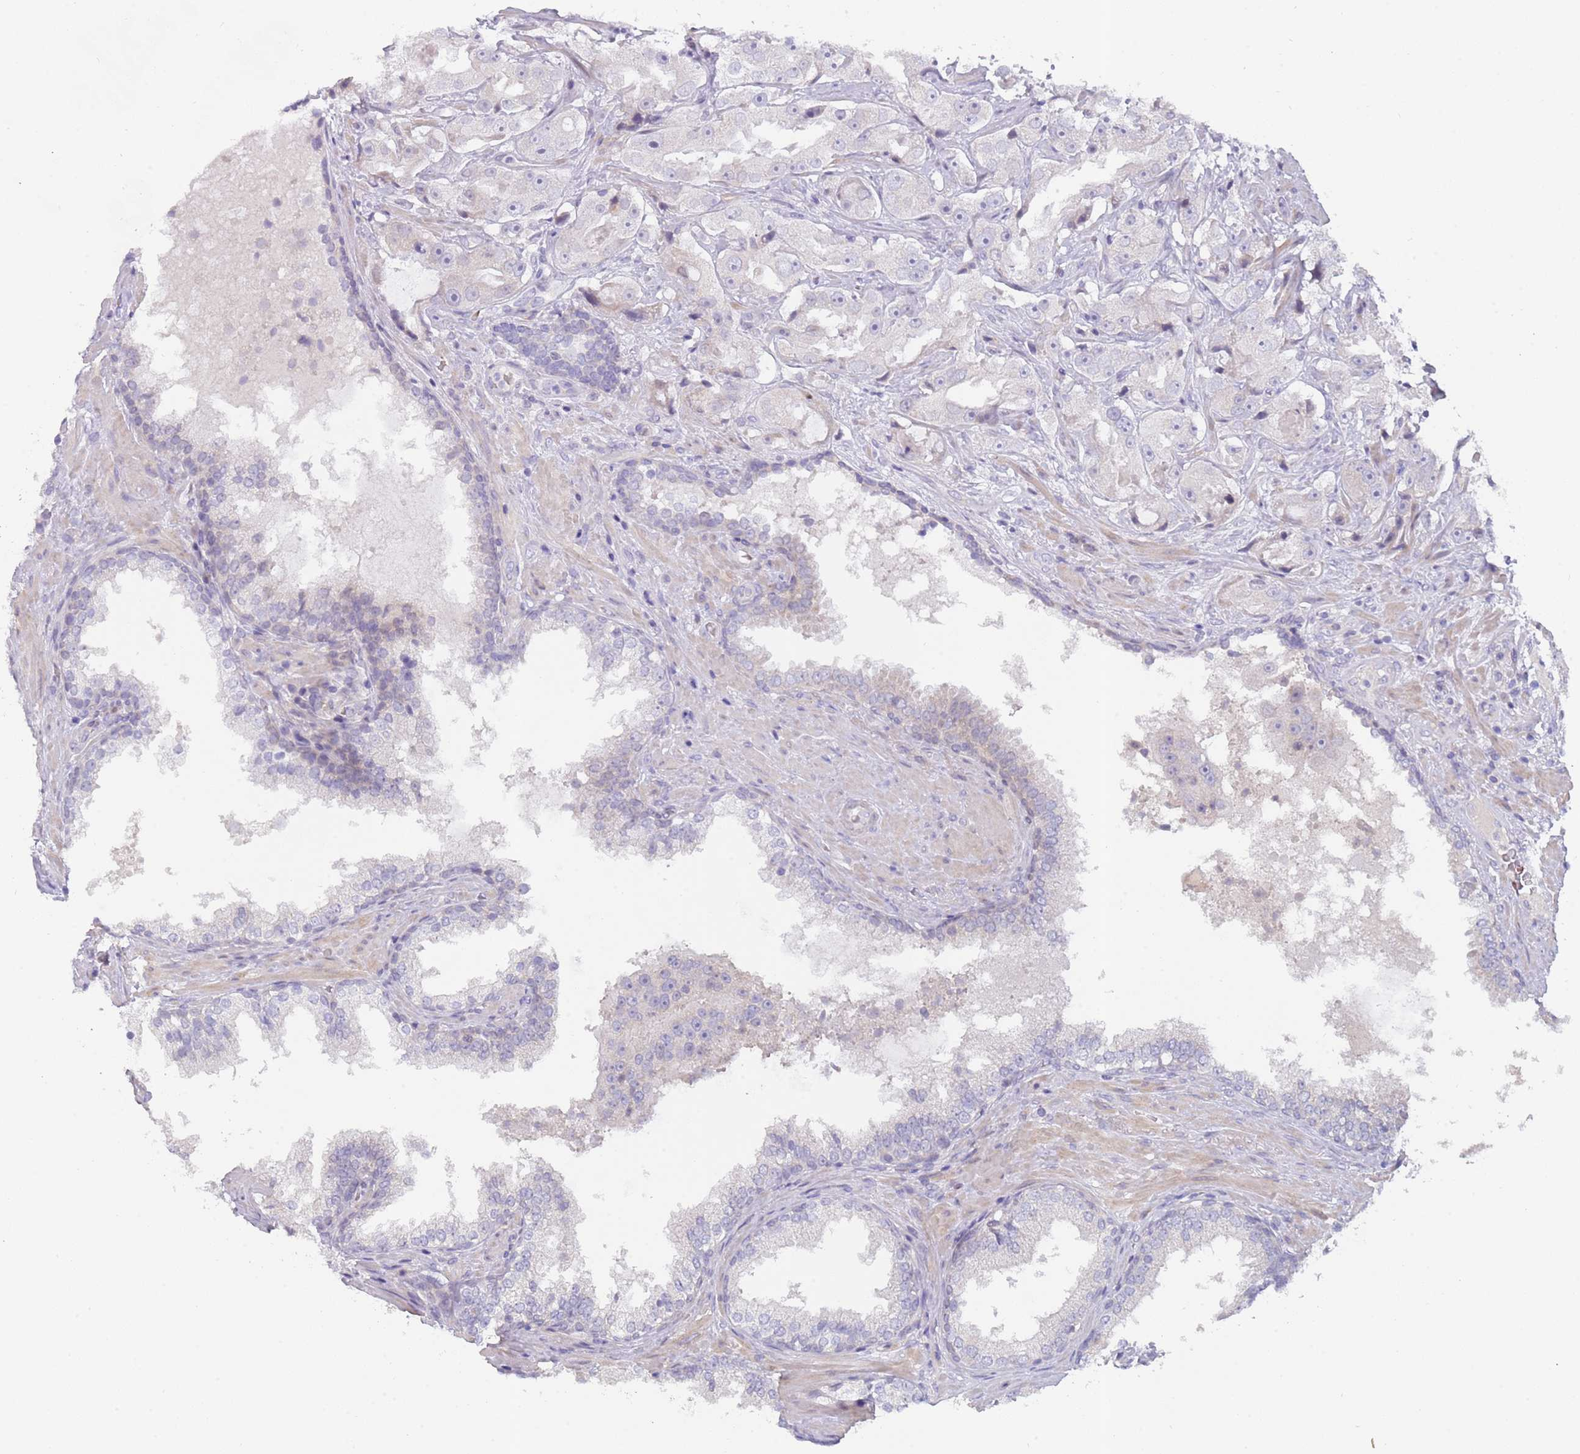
{"staining": {"intensity": "negative", "quantity": "none", "location": "none"}, "tissue": "prostate cancer", "cell_type": "Tumor cells", "image_type": "cancer", "snomed": [{"axis": "morphology", "description": "Adenocarcinoma, High grade"}, {"axis": "topography", "description": "Prostate"}], "caption": "Tumor cells show no significant protein staining in prostate cancer. The staining was performed using DAB (3,3'-diaminobenzidine) to visualize the protein expression in brown, while the nuclei were stained in blue with hematoxylin (Magnification: 20x).", "gene": "PRAC1", "patient": {"sex": "male", "age": 73}}